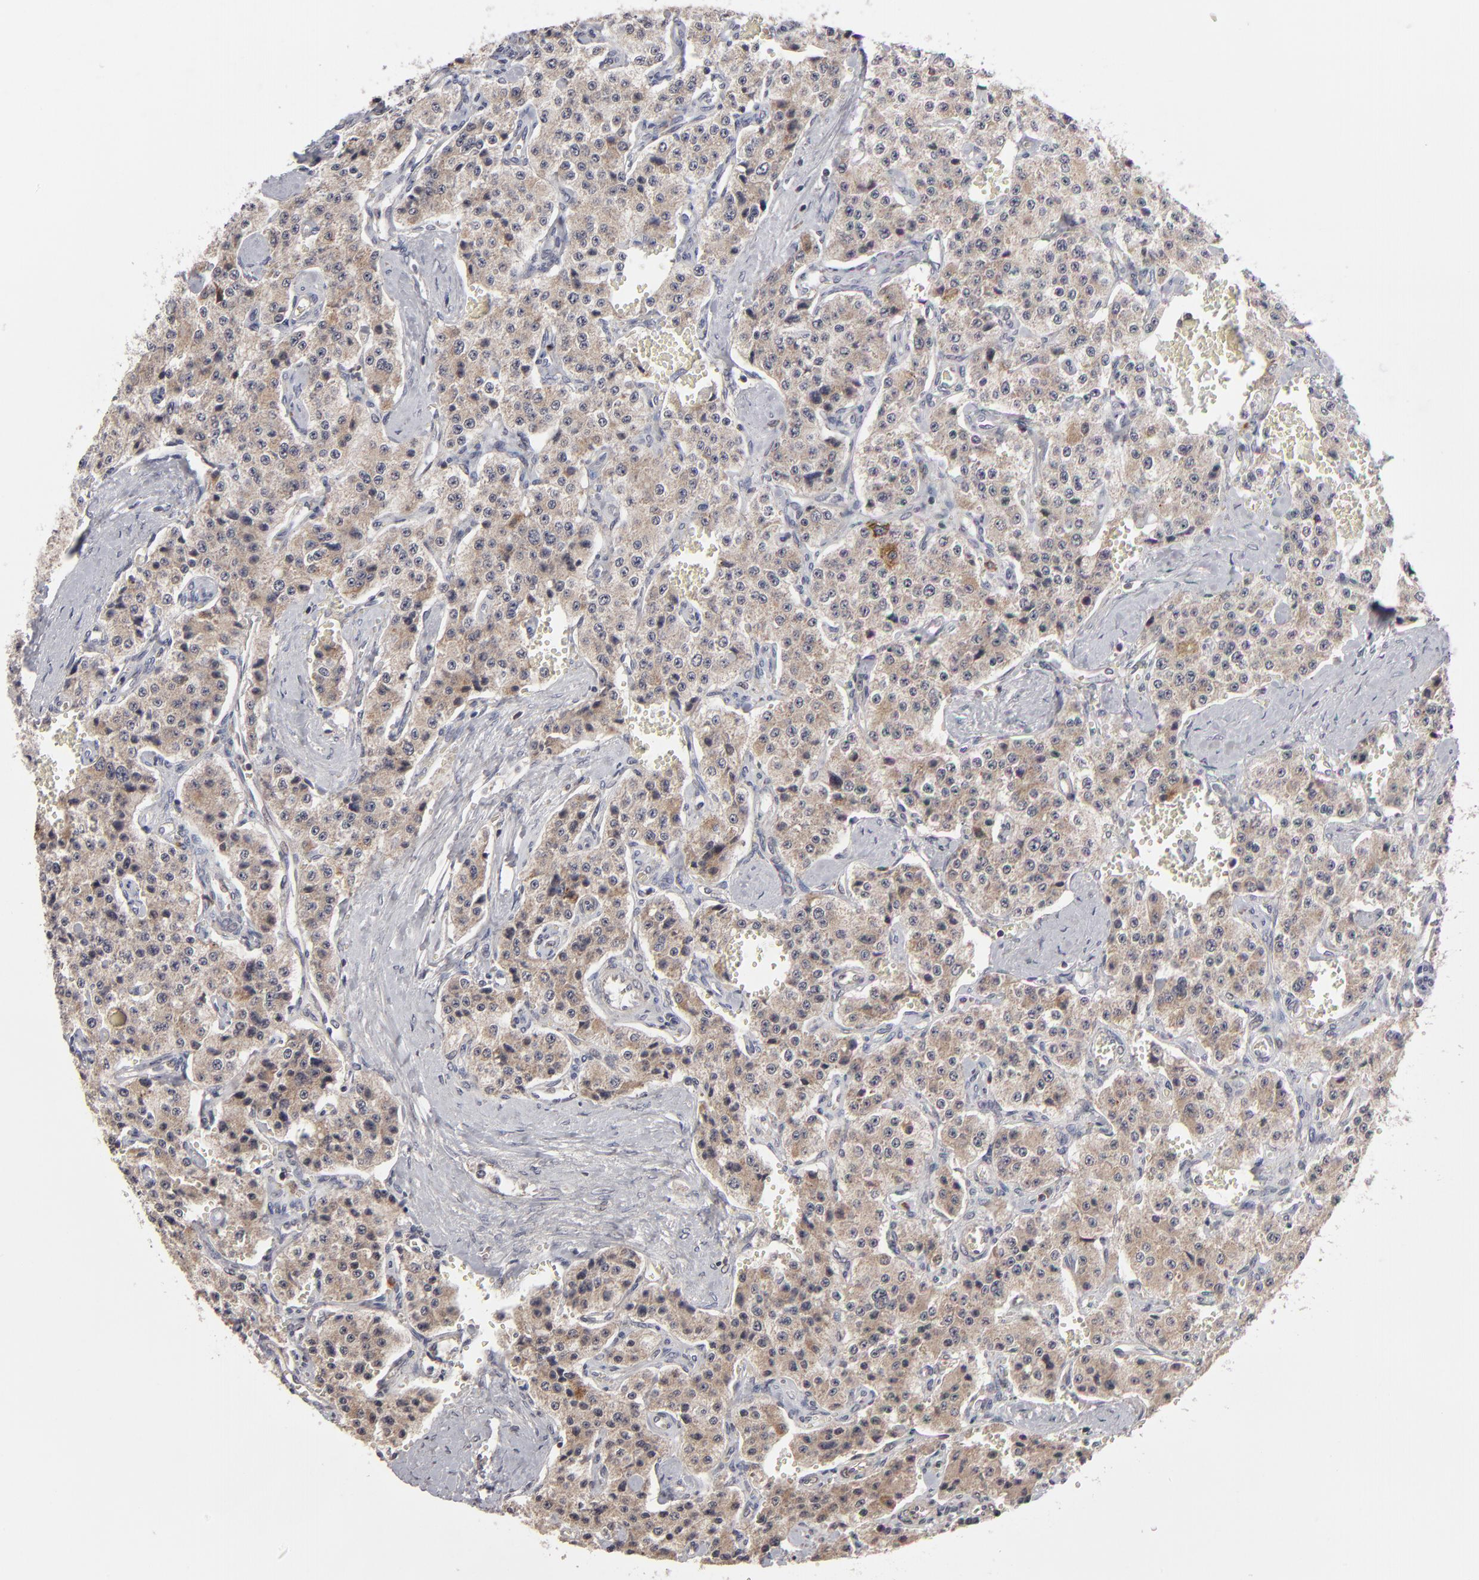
{"staining": {"intensity": "weak", "quantity": ">75%", "location": "cytoplasmic/membranous"}, "tissue": "carcinoid", "cell_type": "Tumor cells", "image_type": "cancer", "snomed": [{"axis": "morphology", "description": "Carcinoid, malignant, NOS"}, {"axis": "topography", "description": "Small intestine"}], "caption": "Immunohistochemical staining of carcinoid exhibits low levels of weak cytoplasmic/membranous protein positivity in about >75% of tumor cells.", "gene": "GLCCI1", "patient": {"sex": "male", "age": 52}}